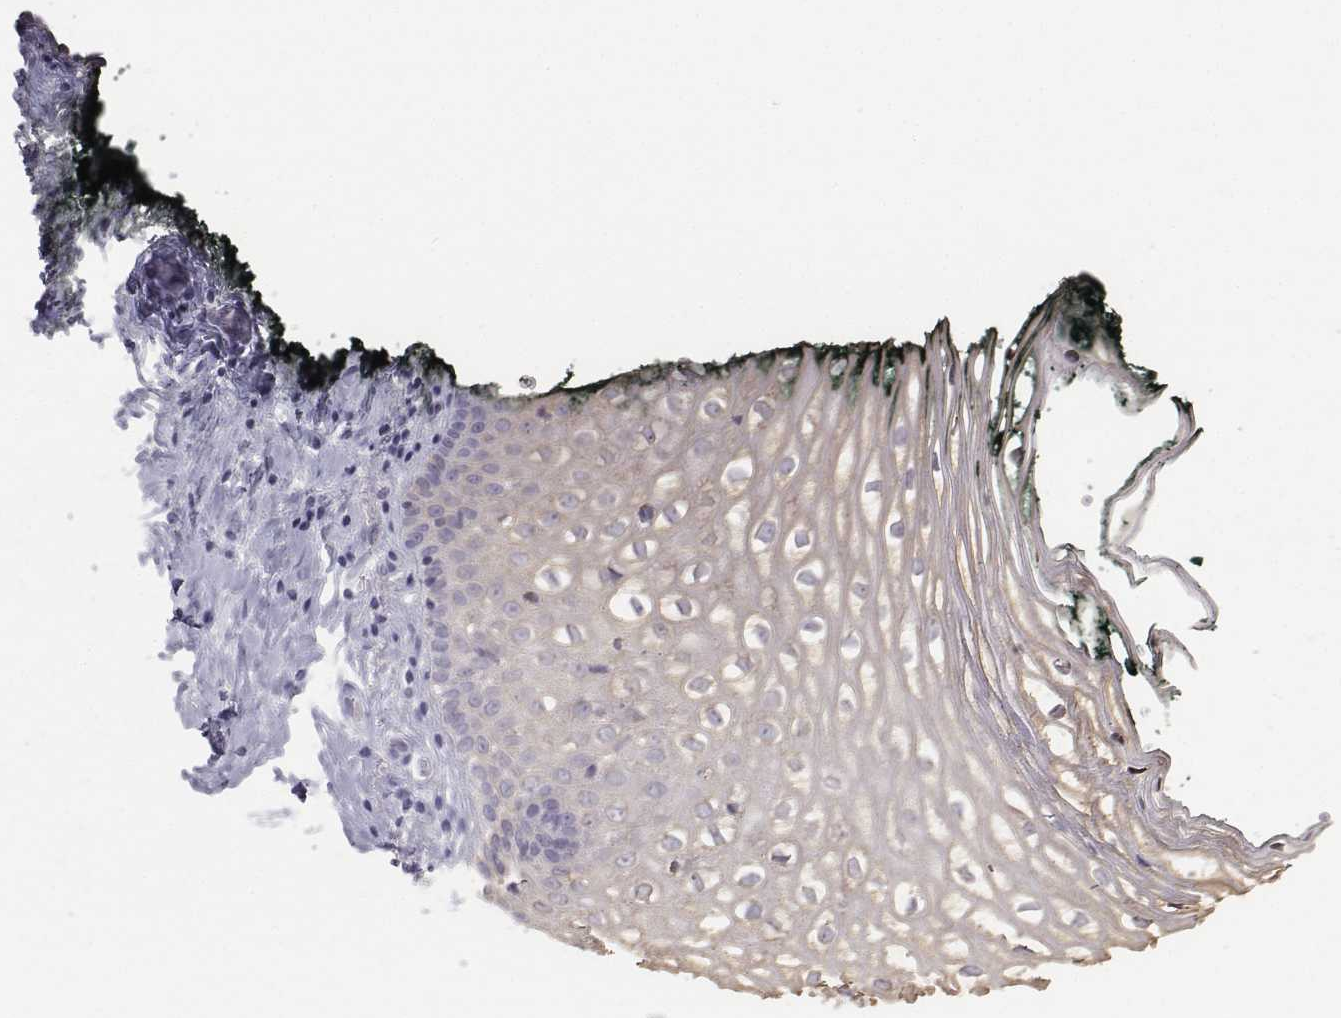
{"staining": {"intensity": "negative", "quantity": "none", "location": "none"}, "tissue": "vagina", "cell_type": "Squamous epithelial cells", "image_type": "normal", "snomed": [{"axis": "morphology", "description": "Normal tissue, NOS"}, {"axis": "topography", "description": "Vagina"}], "caption": "A histopathology image of human vagina is negative for staining in squamous epithelial cells. (DAB (3,3'-diaminobenzidine) IHC with hematoxylin counter stain).", "gene": "C6orf58", "patient": {"sex": "female", "age": 47}}